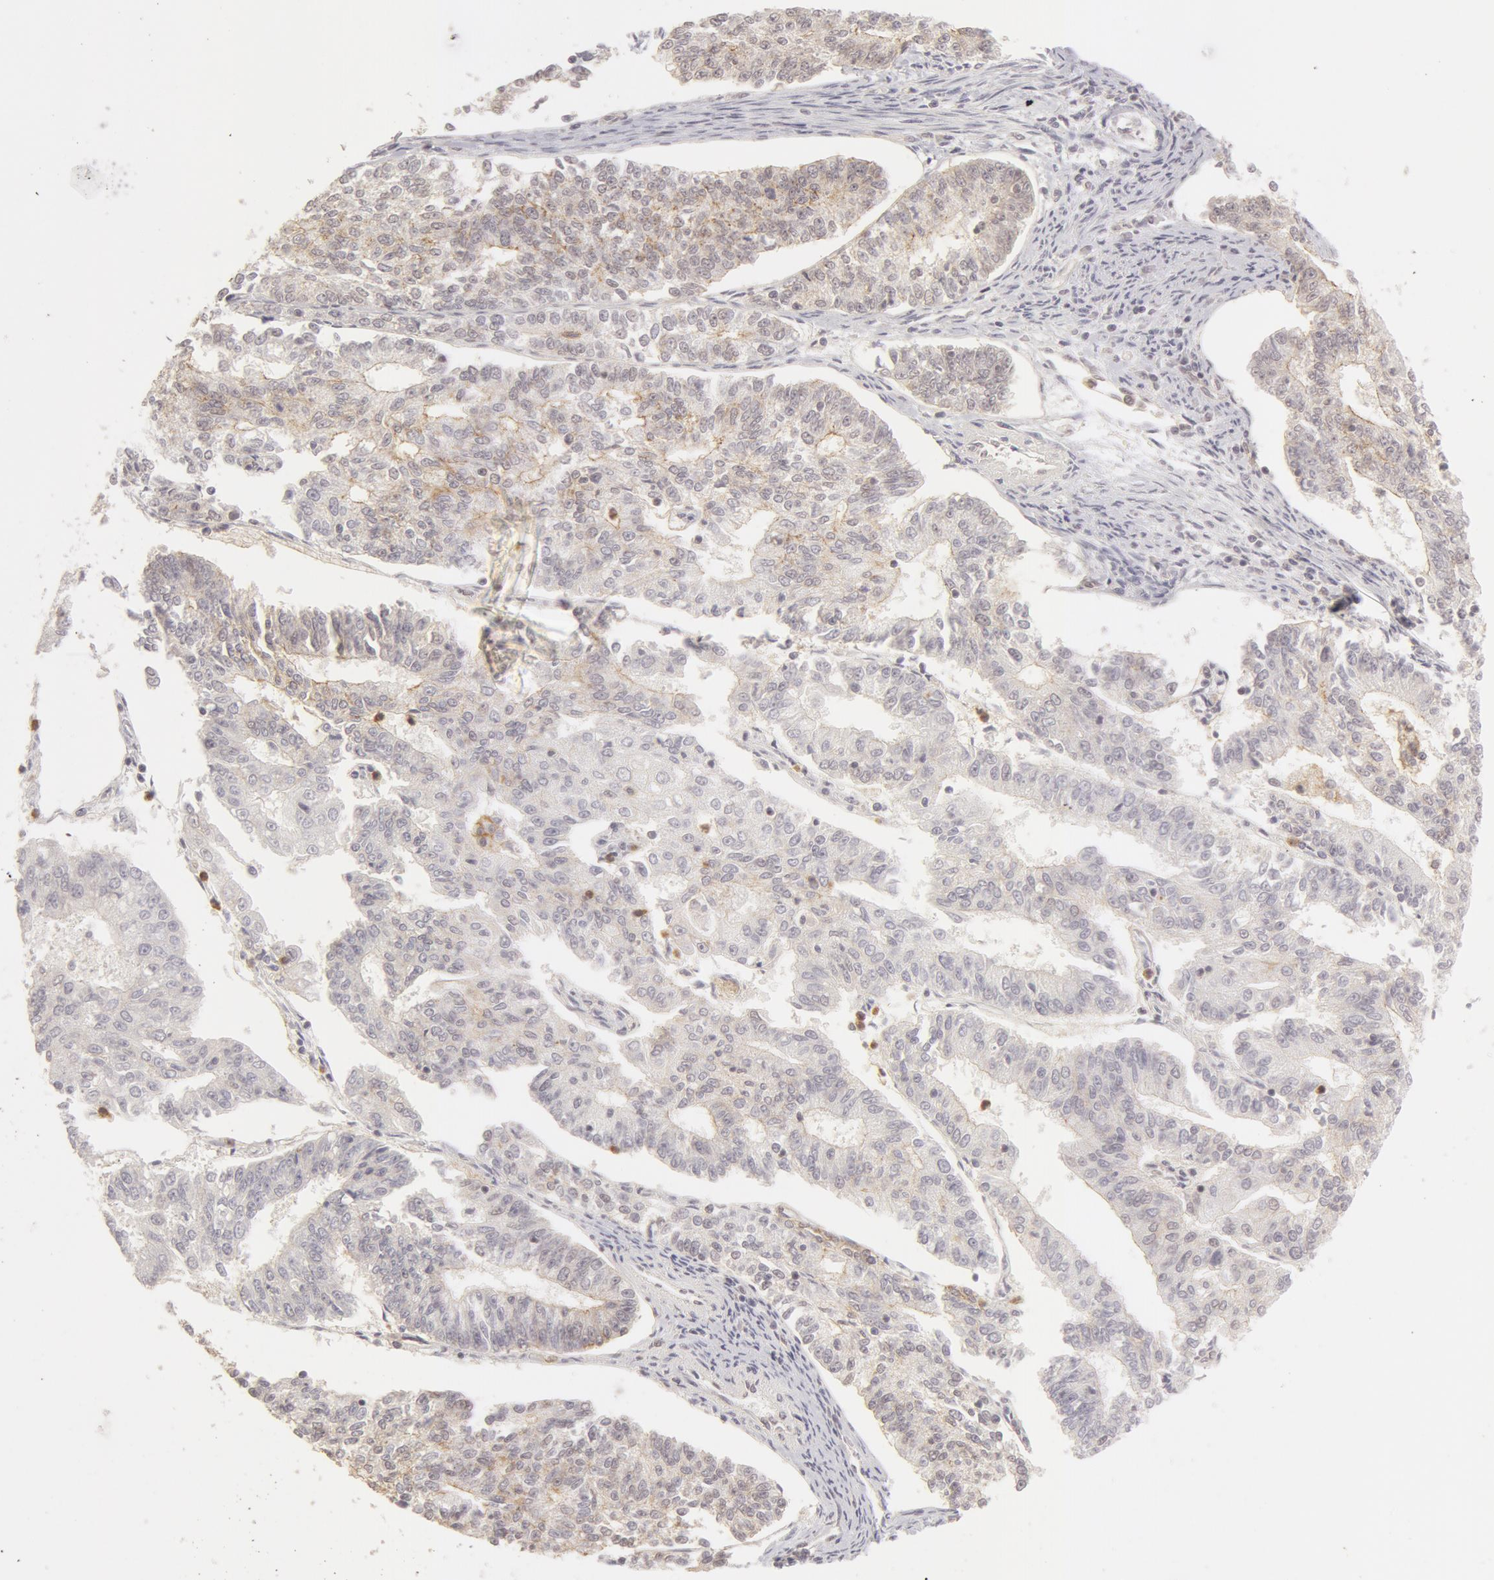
{"staining": {"intensity": "weak", "quantity": ">75%", "location": "cytoplasmic/membranous"}, "tissue": "endometrial cancer", "cell_type": "Tumor cells", "image_type": "cancer", "snomed": [{"axis": "morphology", "description": "Adenocarcinoma, NOS"}, {"axis": "topography", "description": "Endometrium"}], "caption": "Immunohistochemistry (IHC) staining of endometrial cancer, which displays low levels of weak cytoplasmic/membranous positivity in approximately >75% of tumor cells indicating weak cytoplasmic/membranous protein expression. The staining was performed using DAB (3,3'-diaminobenzidine) (brown) for protein detection and nuclei were counterstained in hematoxylin (blue).", "gene": "ADAM10", "patient": {"sex": "female", "age": 56}}